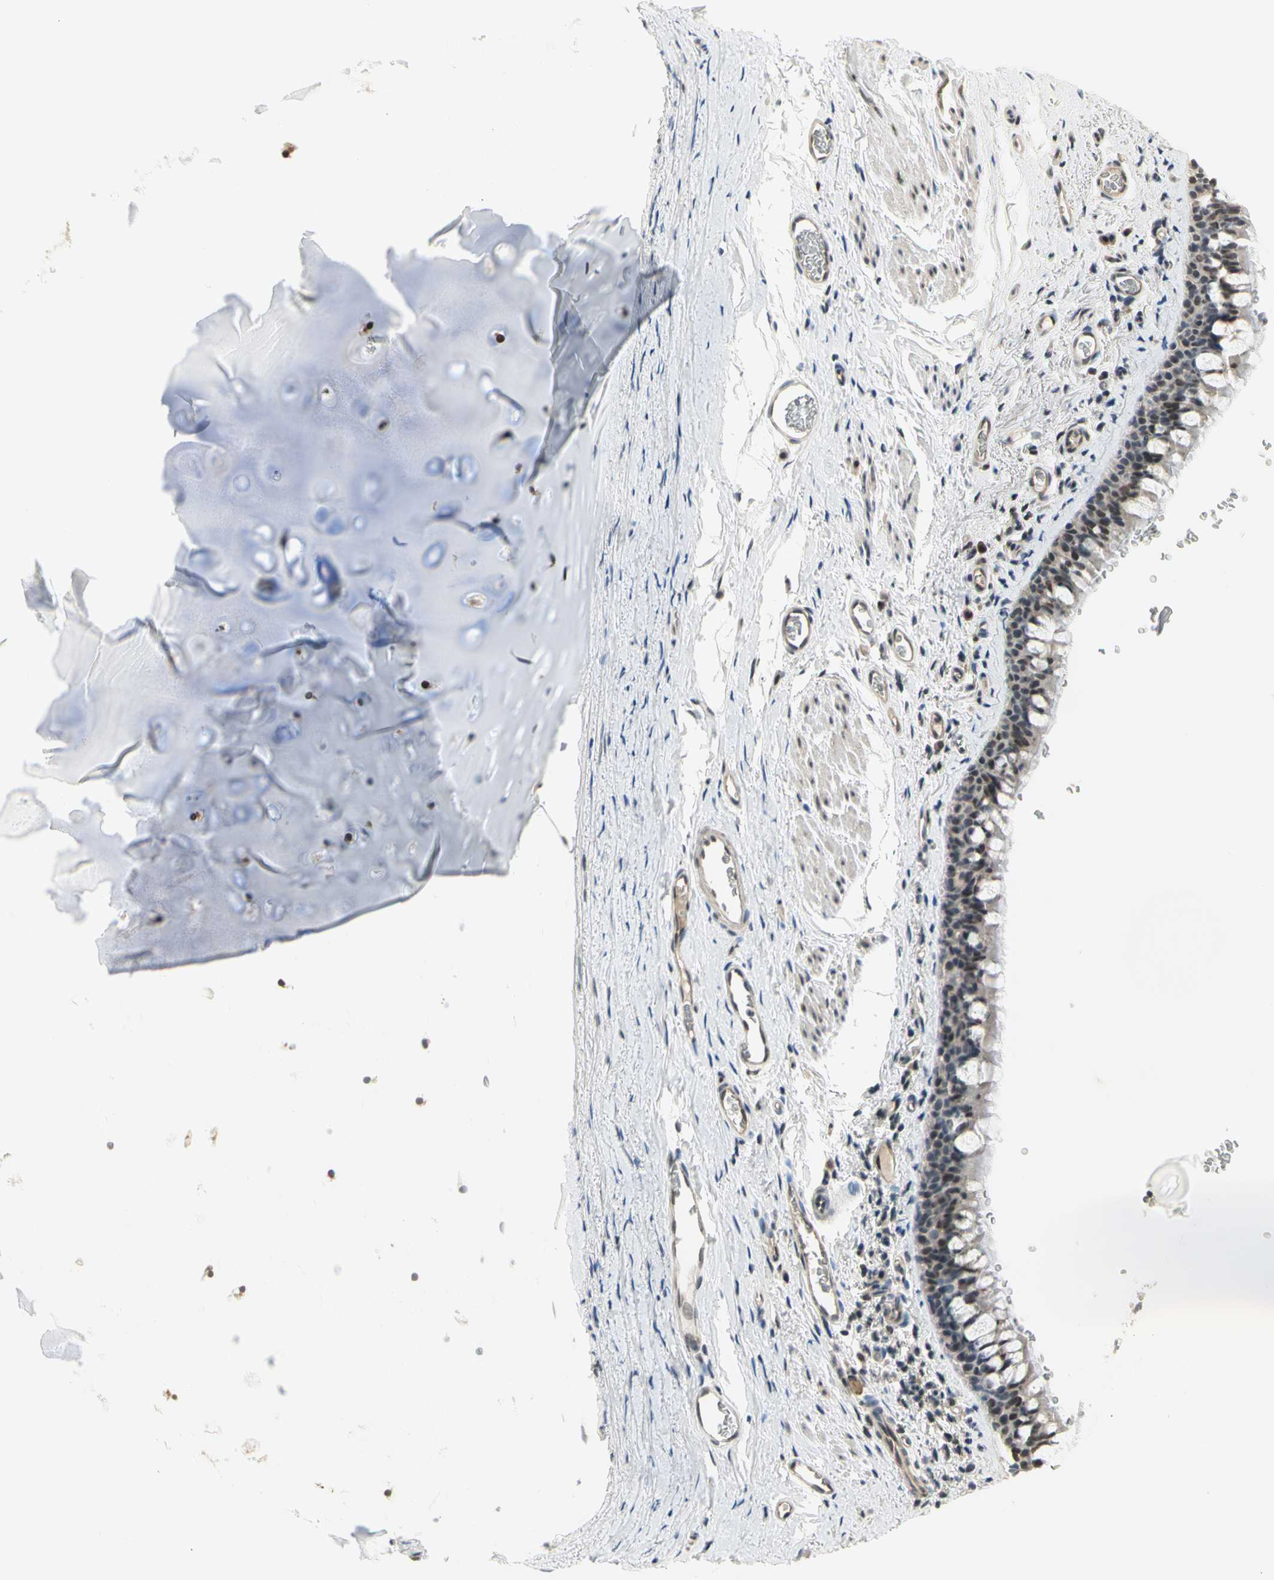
{"staining": {"intensity": "moderate", "quantity": "25%-75%", "location": "nuclear"}, "tissue": "bronchus", "cell_type": "Respiratory epithelial cells", "image_type": "normal", "snomed": [{"axis": "morphology", "description": "Normal tissue, NOS"}, {"axis": "morphology", "description": "Malignant melanoma, Metastatic site"}, {"axis": "topography", "description": "Bronchus"}, {"axis": "topography", "description": "Lung"}], "caption": "Approximately 25%-75% of respiratory epithelial cells in benign human bronchus demonstrate moderate nuclear protein expression as visualized by brown immunohistochemical staining.", "gene": "IMPG2", "patient": {"sex": "male", "age": 64}}